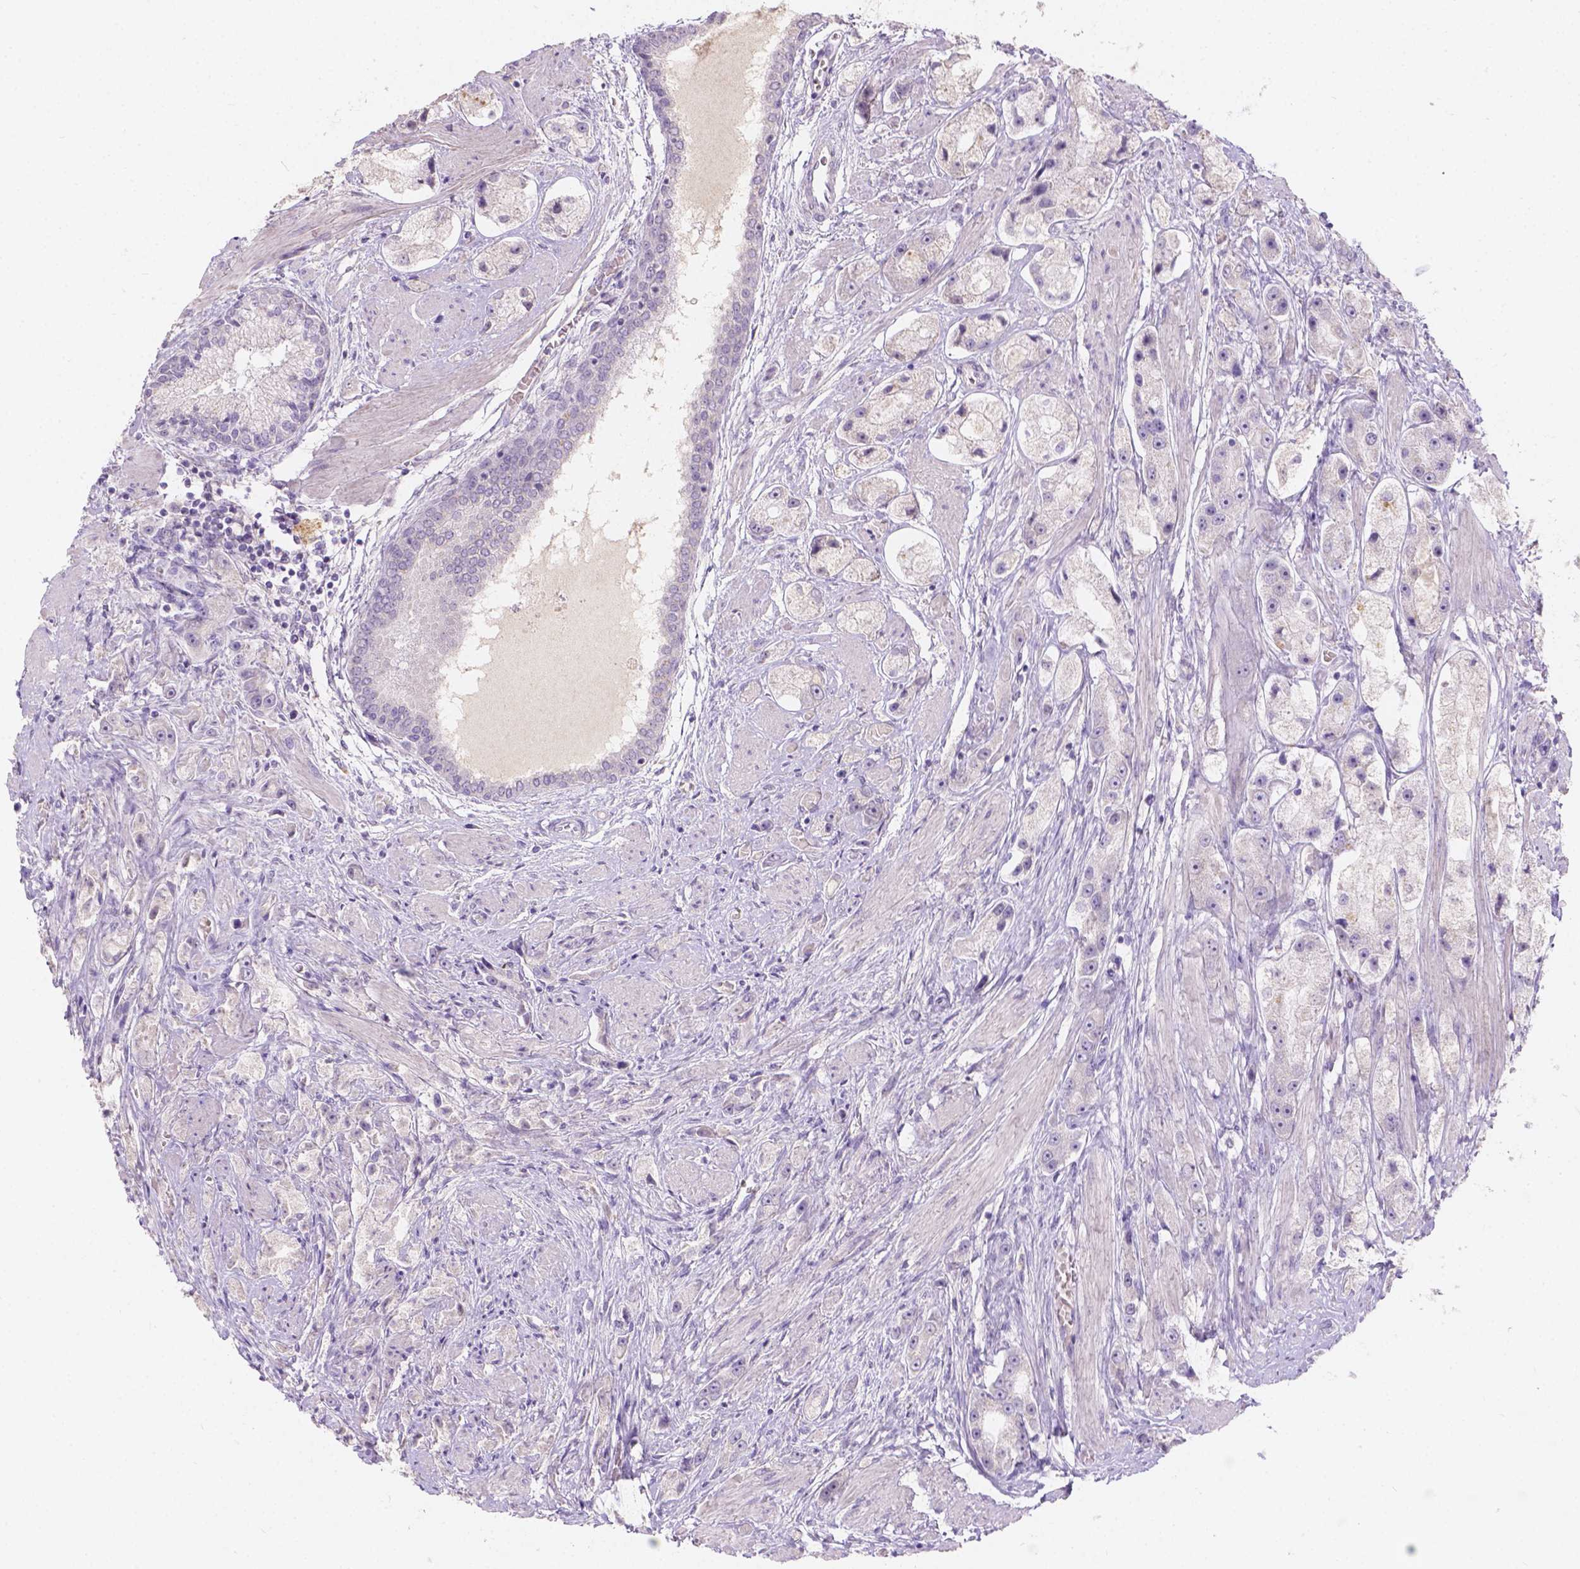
{"staining": {"intensity": "negative", "quantity": "none", "location": "none"}, "tissue": "prostate cancer", "cell_type": "Tumor cells", "image_type": "cancer", "snomed": [{"axis": "morphology", "description": "Adenocarcinoma, High grade"}, {"axis": "topography", "description": "Prostate"}], "caption": "This is an immunohistochemistry photomicrograph of prostate cancer. There is no staining in tumor cells.", "gene": "DCAF4L1", "patient": {"sex": "male", "age": 67}}